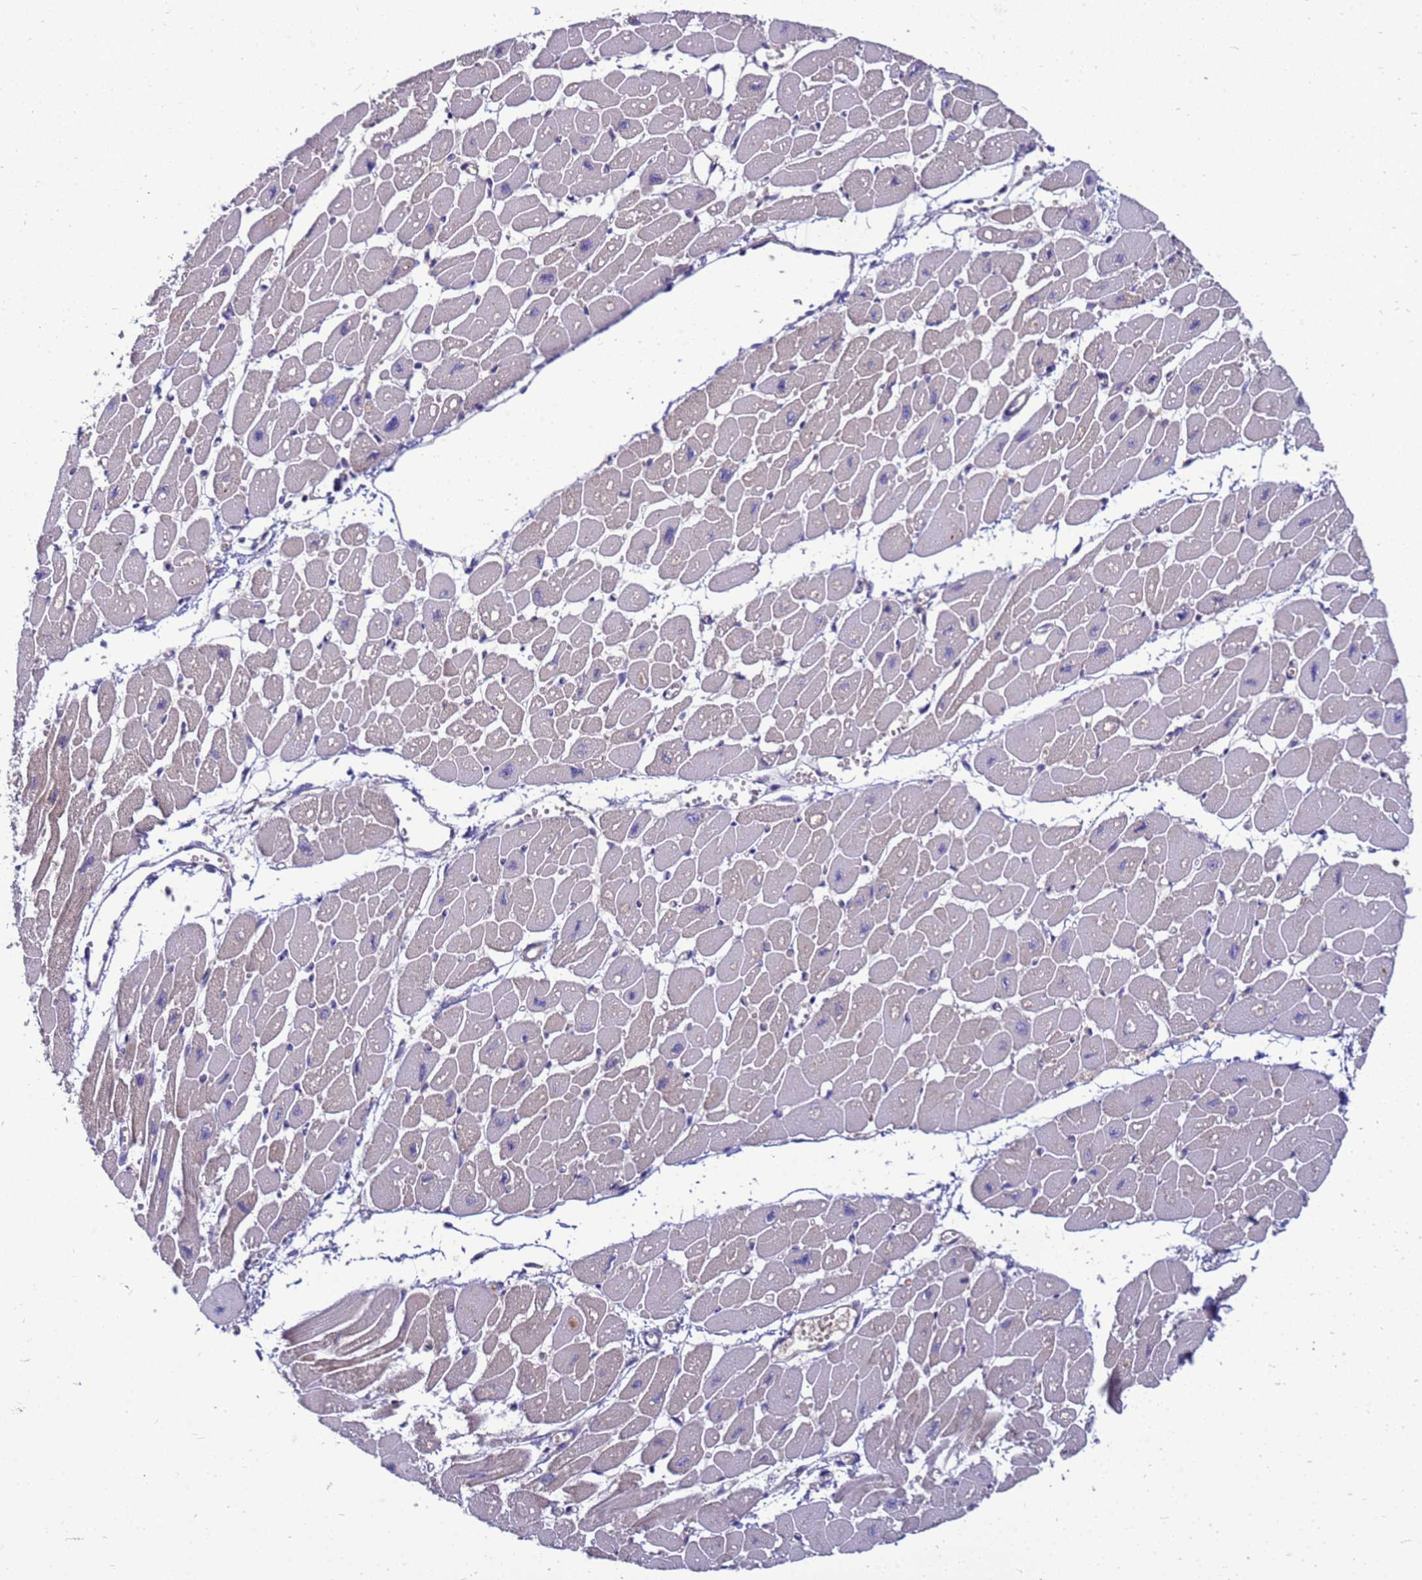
{"staining": {"intensity": "weak", "quantity": "<25%", "location": "cytoplasmic/membranous"}, "tissue": "heart muscle", "cell_type": "Cardiomyocytes", "image_type": "normal", "snomed": [{"axis": "morphology", "description": "Normal tissue, NOS"}, {"axis": "topography", "description": "Heart"}], "caption": "Cardiomyocytes are negative for brown protein staining in normal heart muscle. (Brightfield microscopy of DAB (3,3'-diaminobenzidine) IHC at high magnification).", "gene": "ENOPH1", "patient": {"sex": "female", "age": 54}}